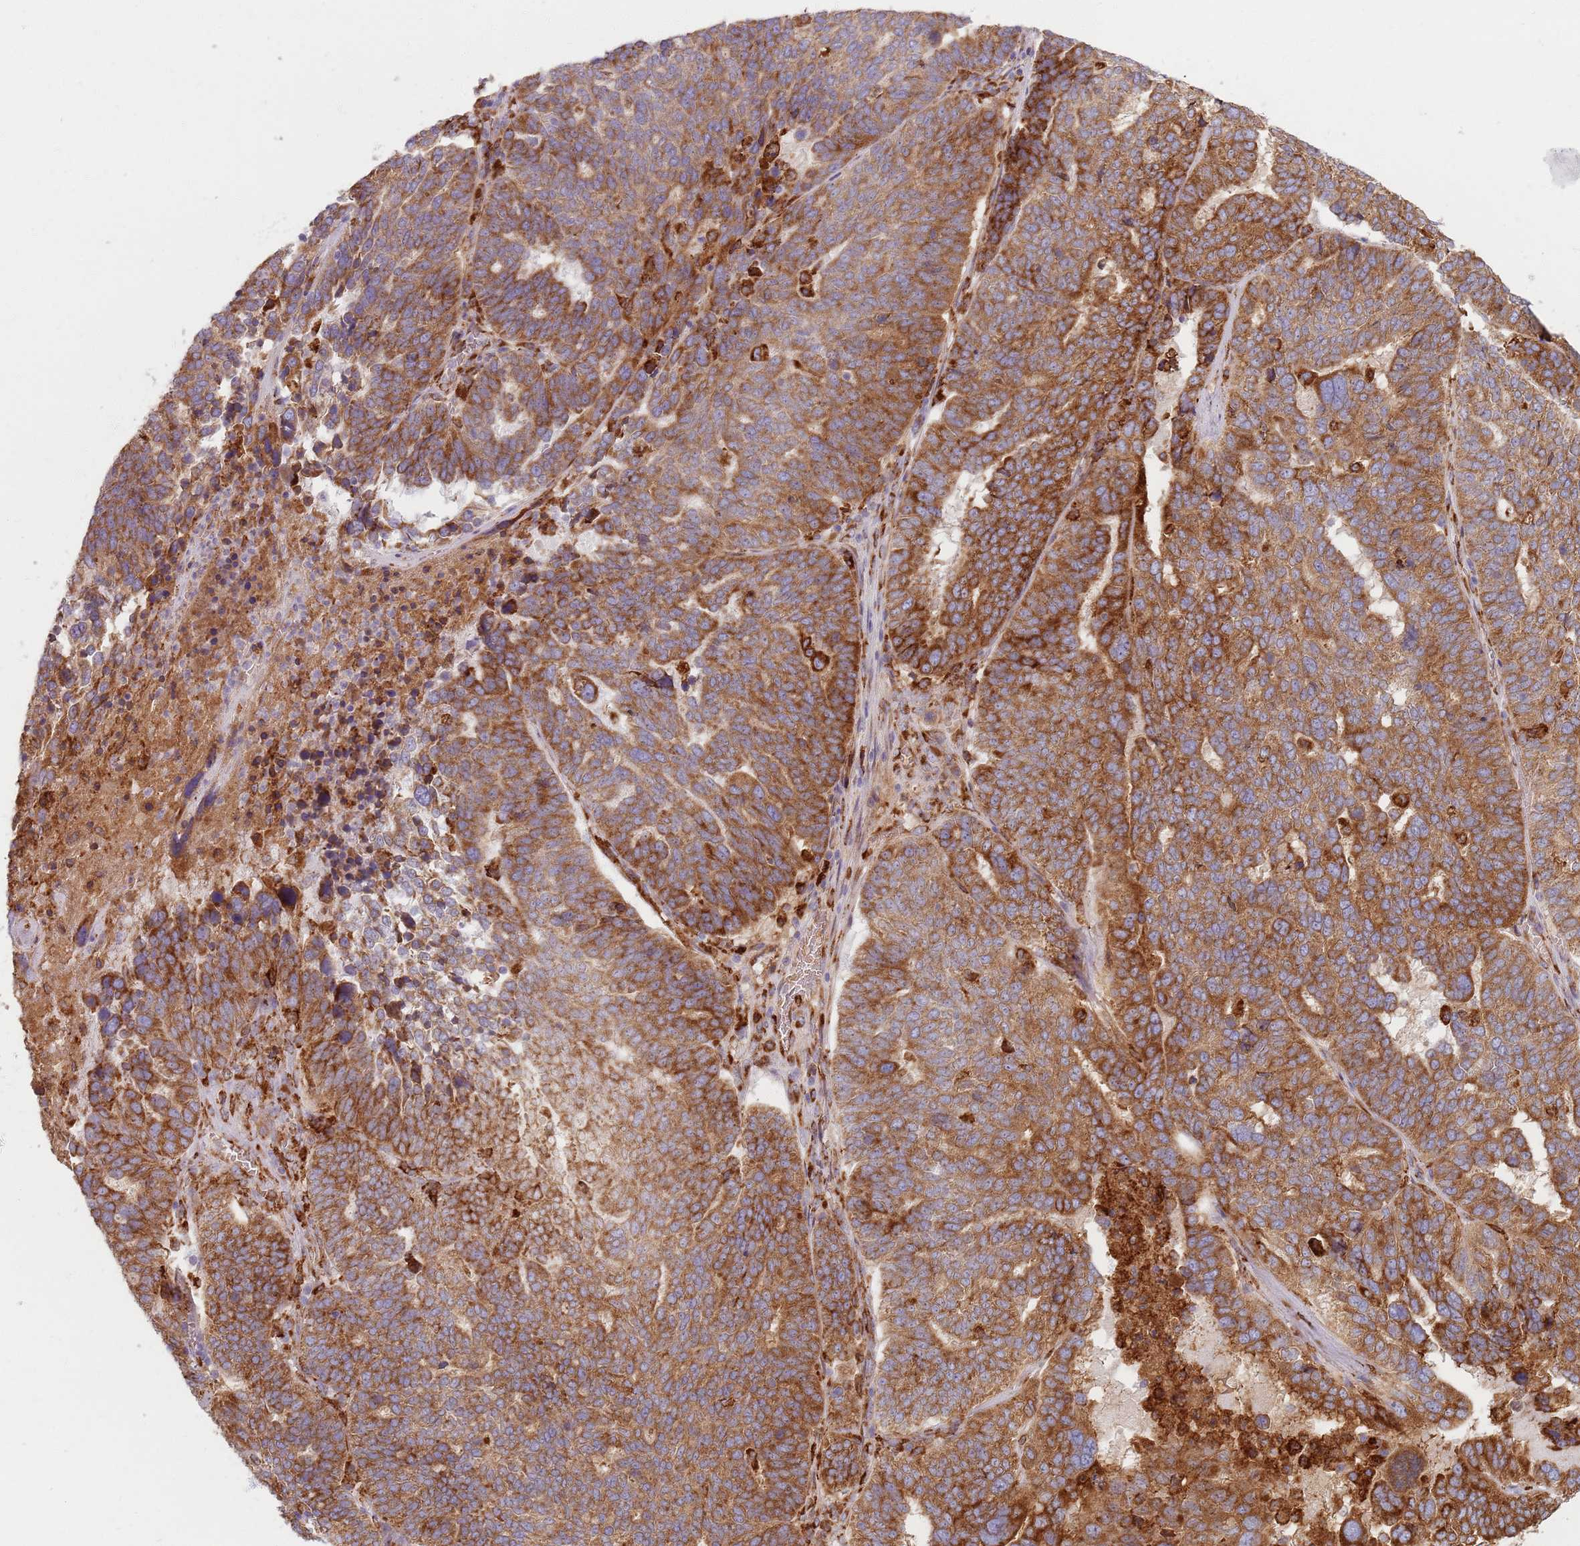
{"staining": {"intensity": "strong", "quantity": ">75%", "location": "cytoplasmic/membranous"}, "tissue": "ovarian cancer", "cell_type": "Tumor cells", "image_type": "cancer", "snomed": [{"axis": "morphology", "description": "Cystadenocarcinoma, serous, NOS"}, {"axis": "topography", "description": "Ovary"}], "caption": "Brown immunohistochemical staining in ovarian cancer exhibits strong cytoplasmic/membranous staining in about >75% of tumor cells.", "gene": "COLGALT1", "patient": {"sex": "female", "age": 59}}